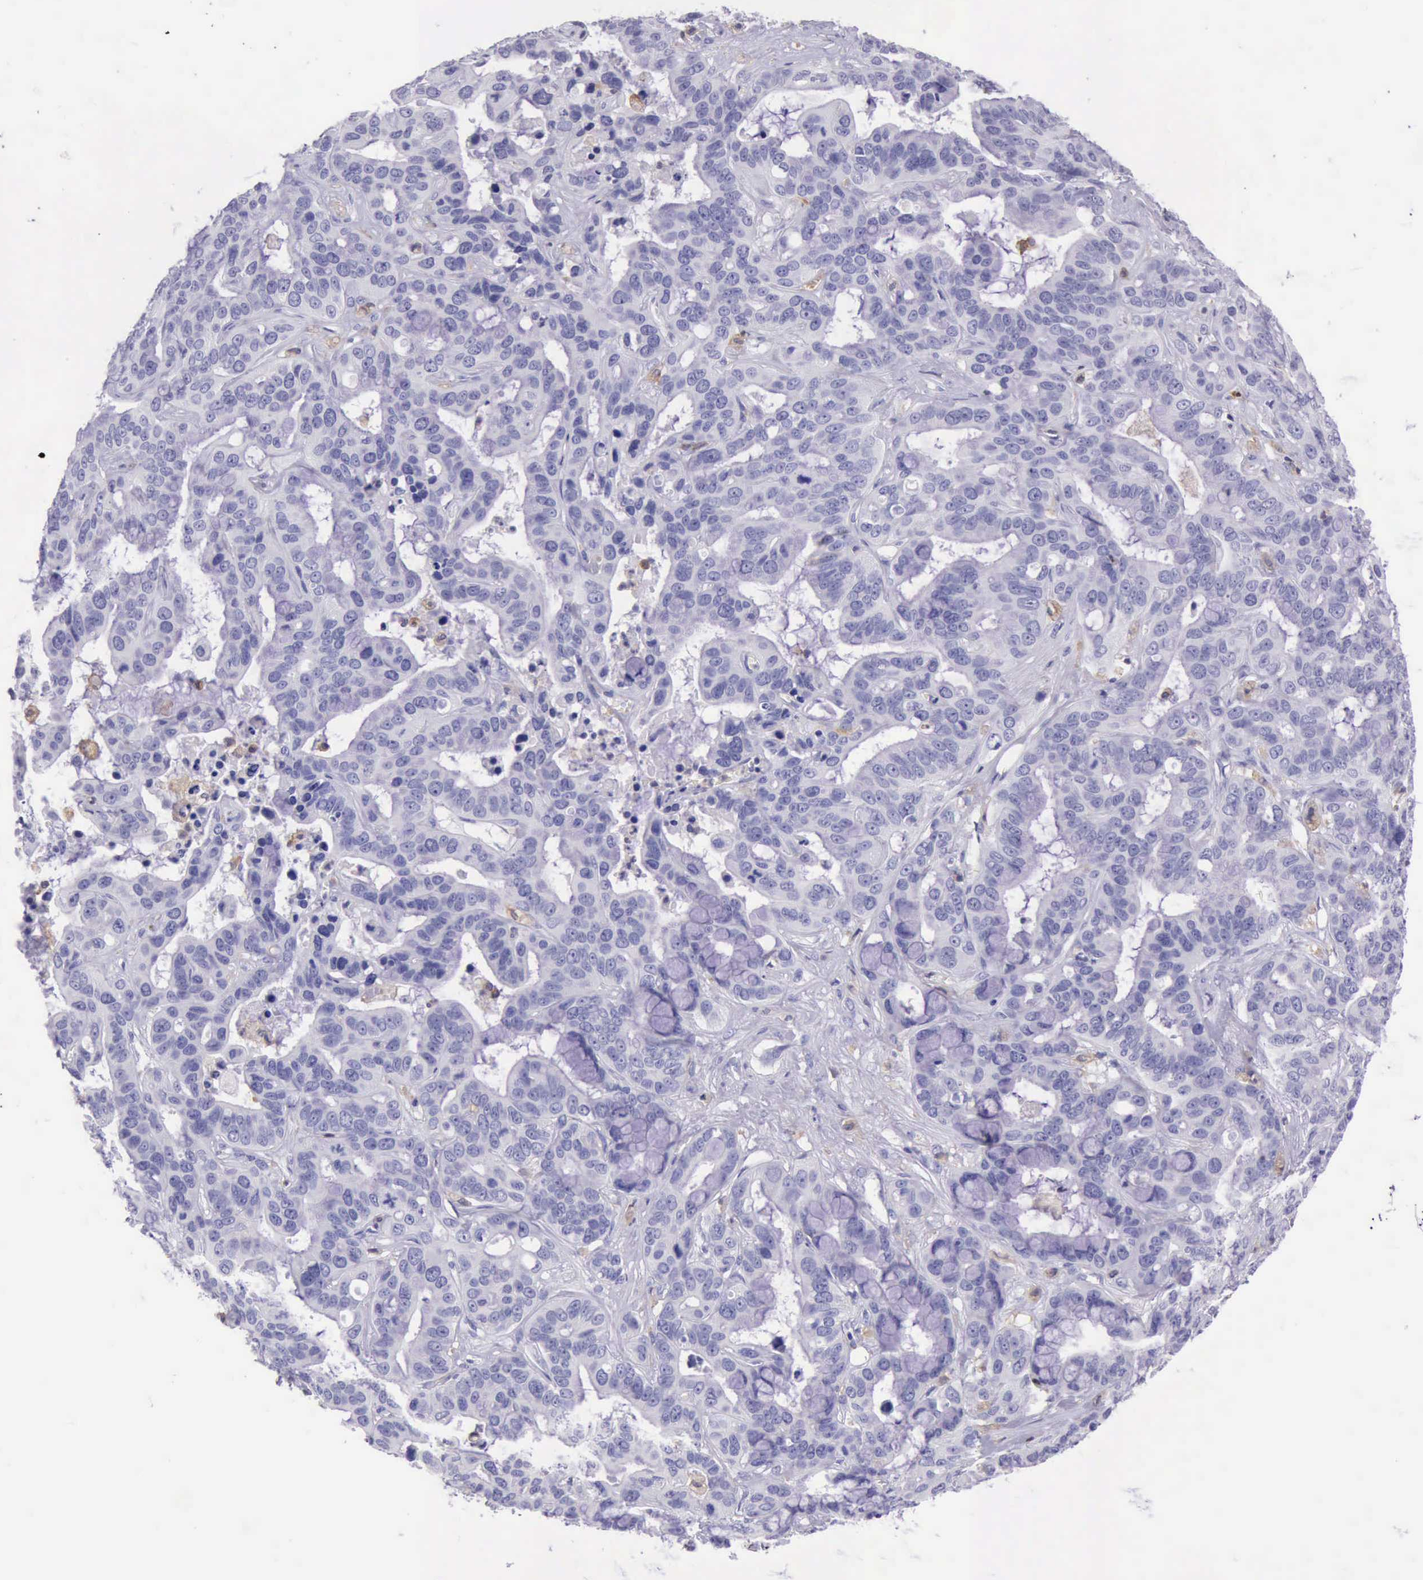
{"staining": {"intensity": "negative", "quantity": "none", "location": "none"}, "tissue": "liver cancer", "cell_type": "Tumor cells", "image_type": "cancer", "snomed": [{"axis": "morphology", "description": "Cholangiocarcinoma"}, {"axis": "topography", "description": "Liver"}], "caption": "The histopathology image displays no significant expression in tumor cells of cholangiocarcinoma (liver).", "gene": "BTK", "patient": {"sex": "female", "age": 65}}